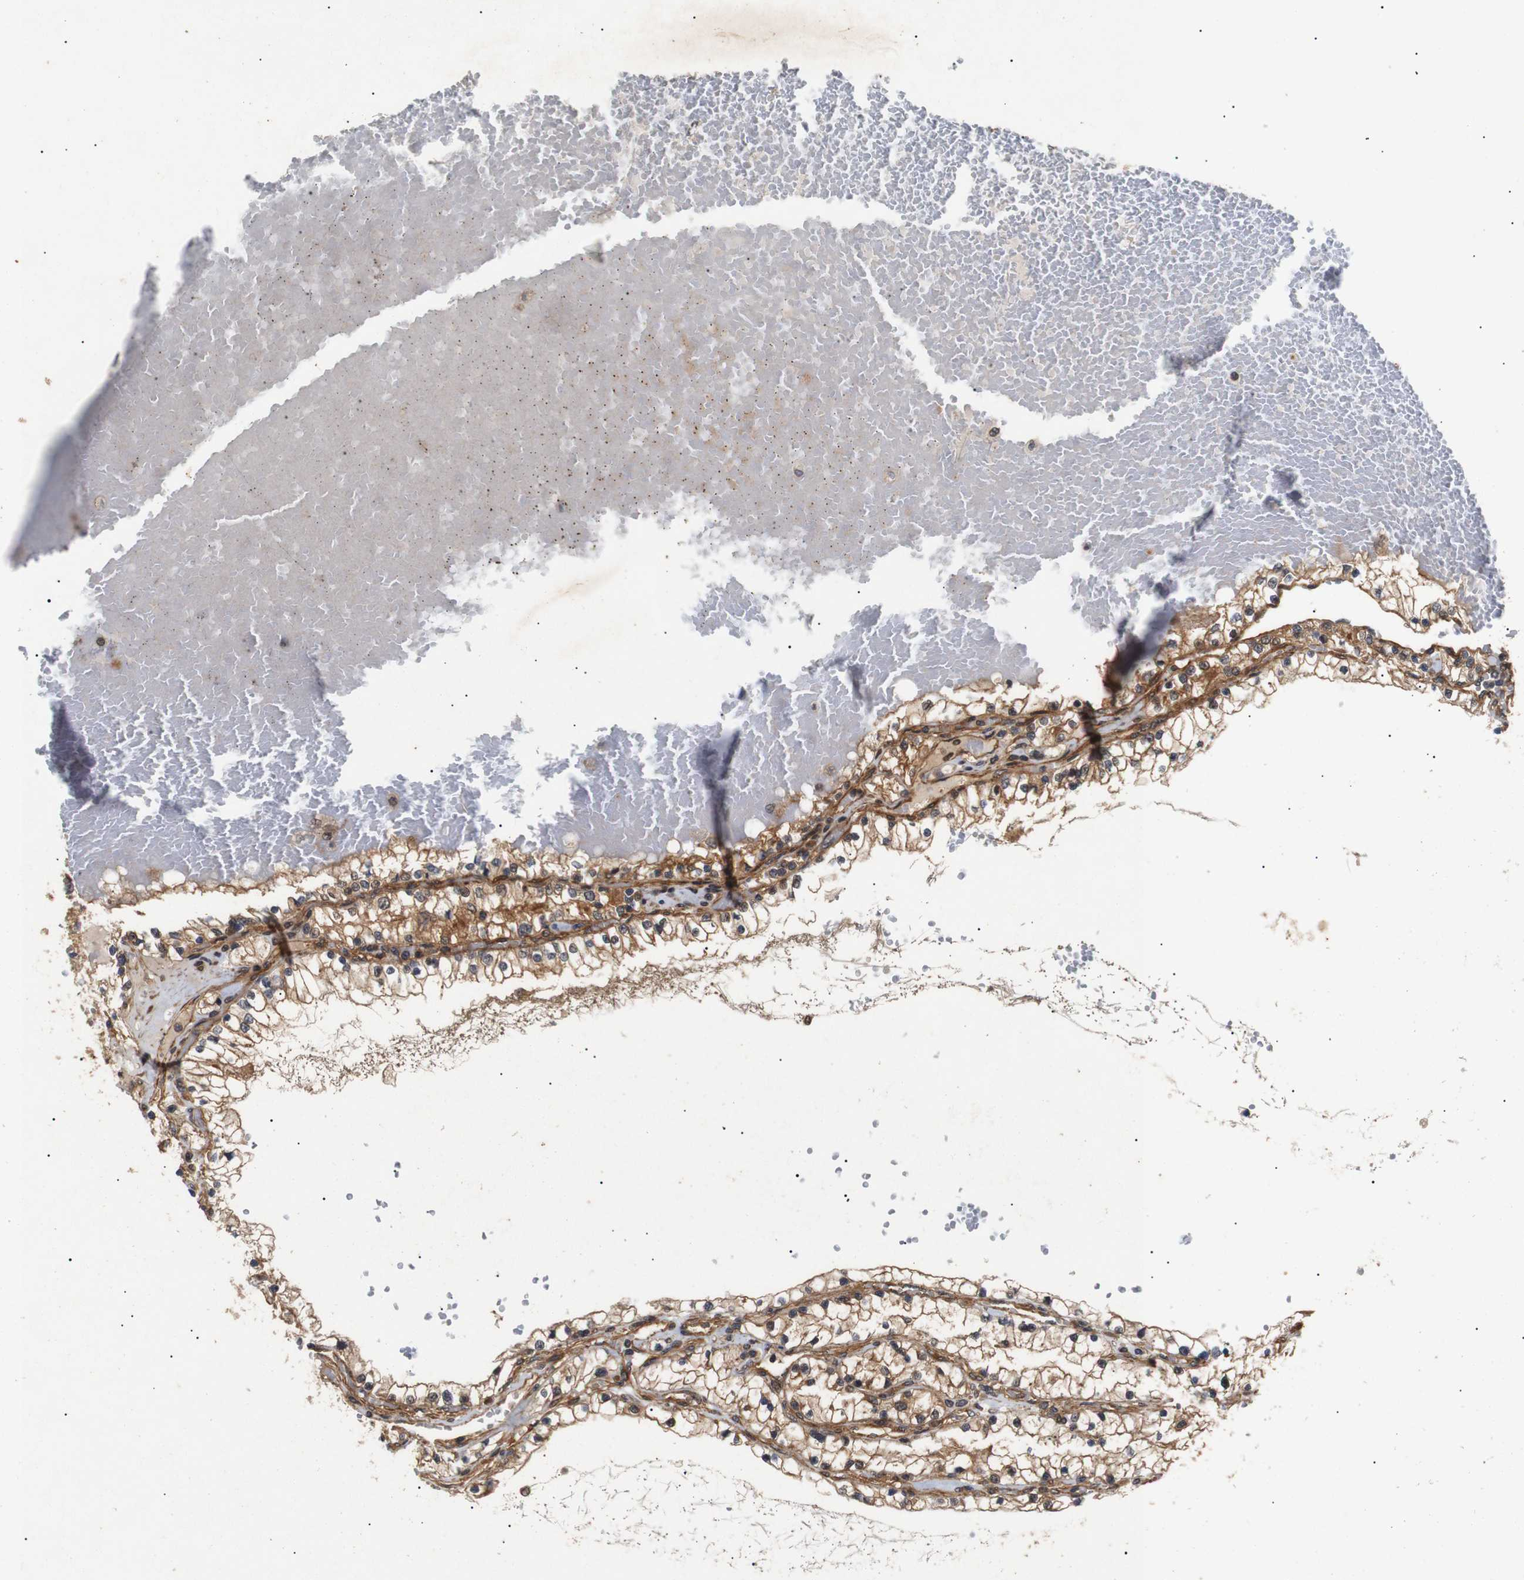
{"staining": {"intensity": "moderate", "quantity": ">75%", "location": "cytoplasmic/membranous"}, "tissue": "renal cancer", "cell_type": "Tumor cells", "image_type": "cancer", "snomed": [{"axis": "morphology", "description": "Adenocarcinoma, NOS"}, {"axis": "topography", "description": "Kidney"}], "caption": "High-power microscopy captured an immunohistochemistry image of renal adenocarcinoma, revealing moderate cytoplasmic/membranous expression in approximately >75% of tumor cells.", "gene": "PAWR", "patient": {"sex": "male", "age": 68}}